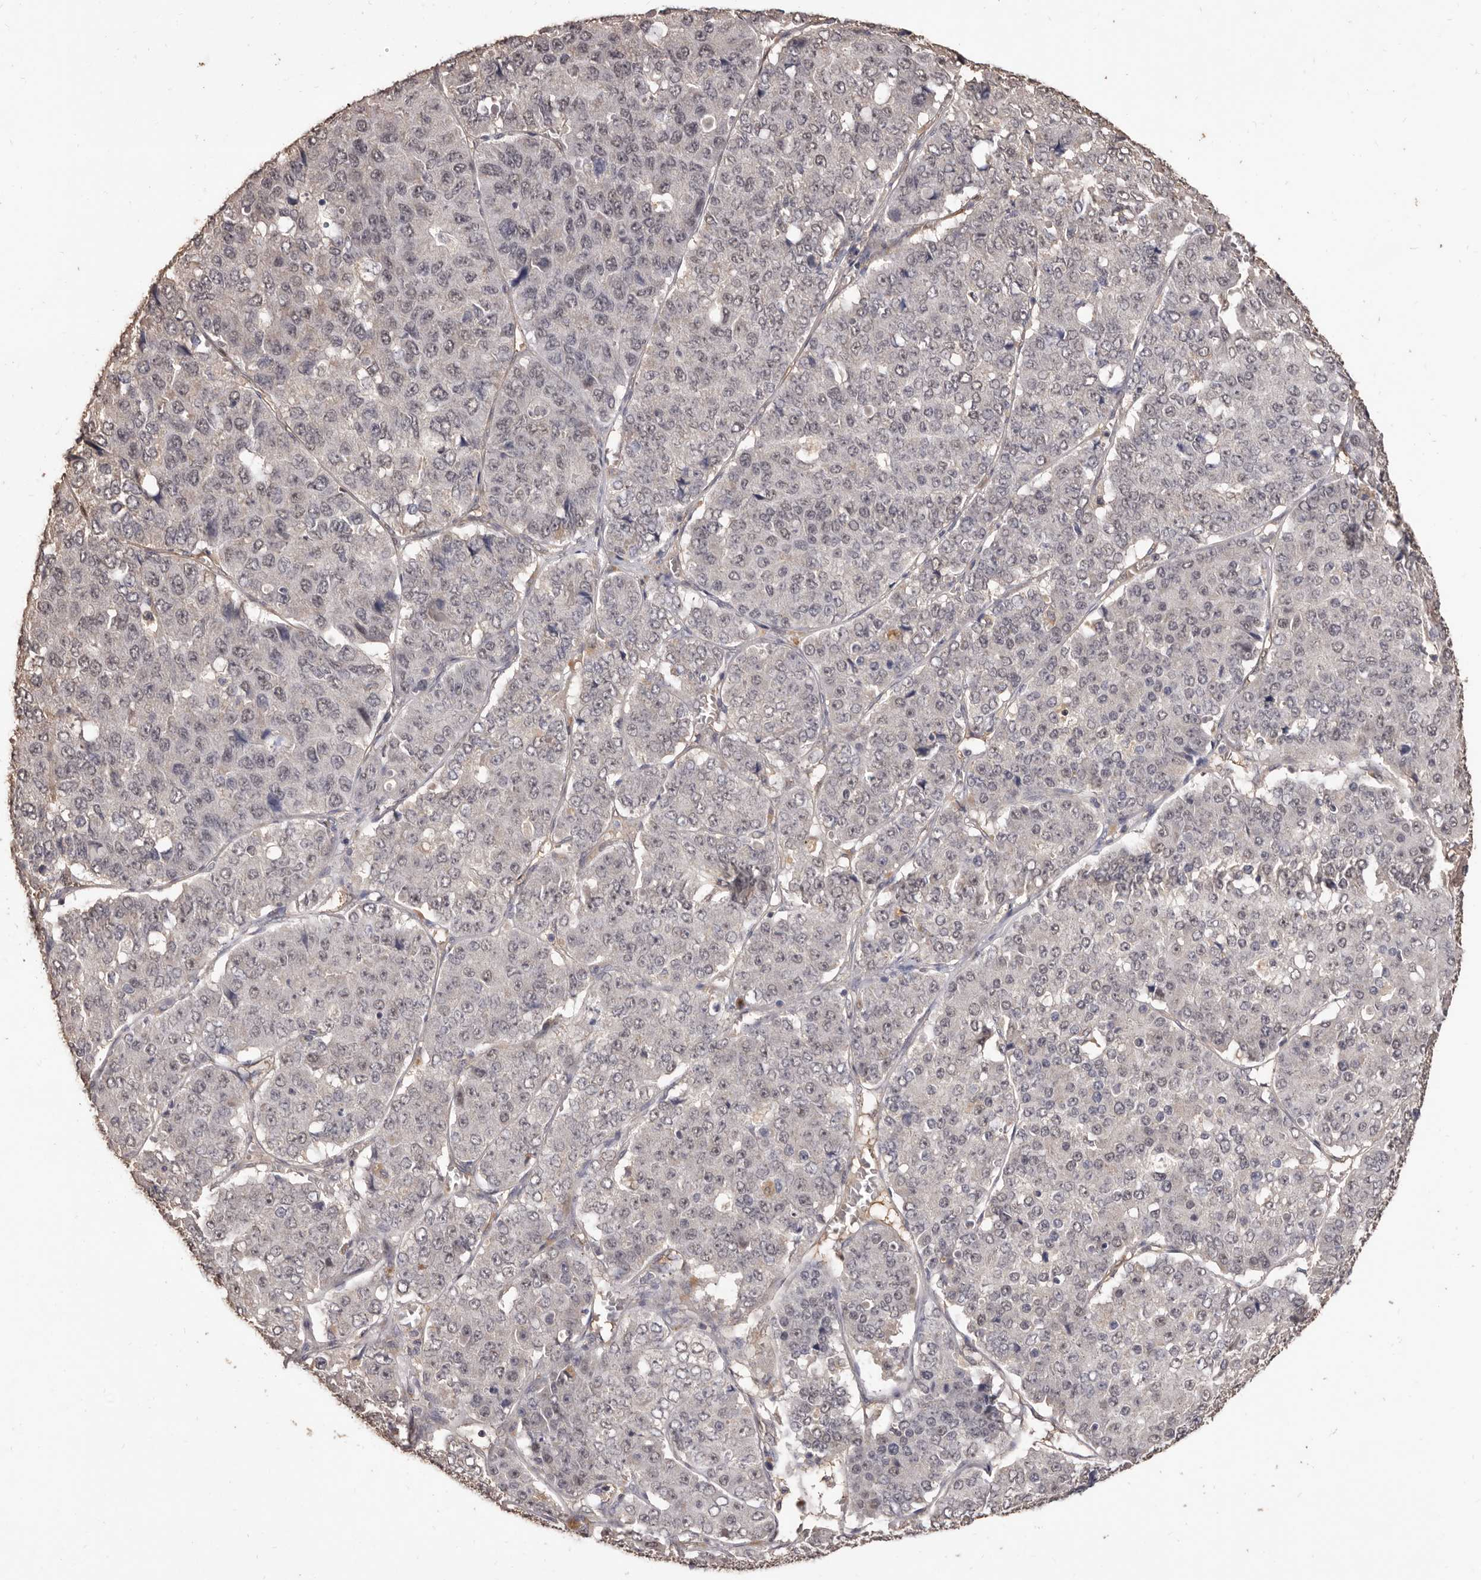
{"staining": {"intensity": "negative", "quantity": "none", "location": "none"}, "tissue": "pancreatic cancer", "cell_type": "Tumor cells", "image_type": "cancer", "snomed": [{"axis": "morphology", "description": "Adenocarcinoma, NOS"}, {"axis": "topography", "description": "Pancreas"}], "caption": "Immunohistochemistry (IHC) micrograph of pancreatic adenocarcinoma stained for a protein (brown), which demonstrates no positivity in tumor cells.", "gene": "INAVA", "patient": {"sex": "male", "age": 50}}